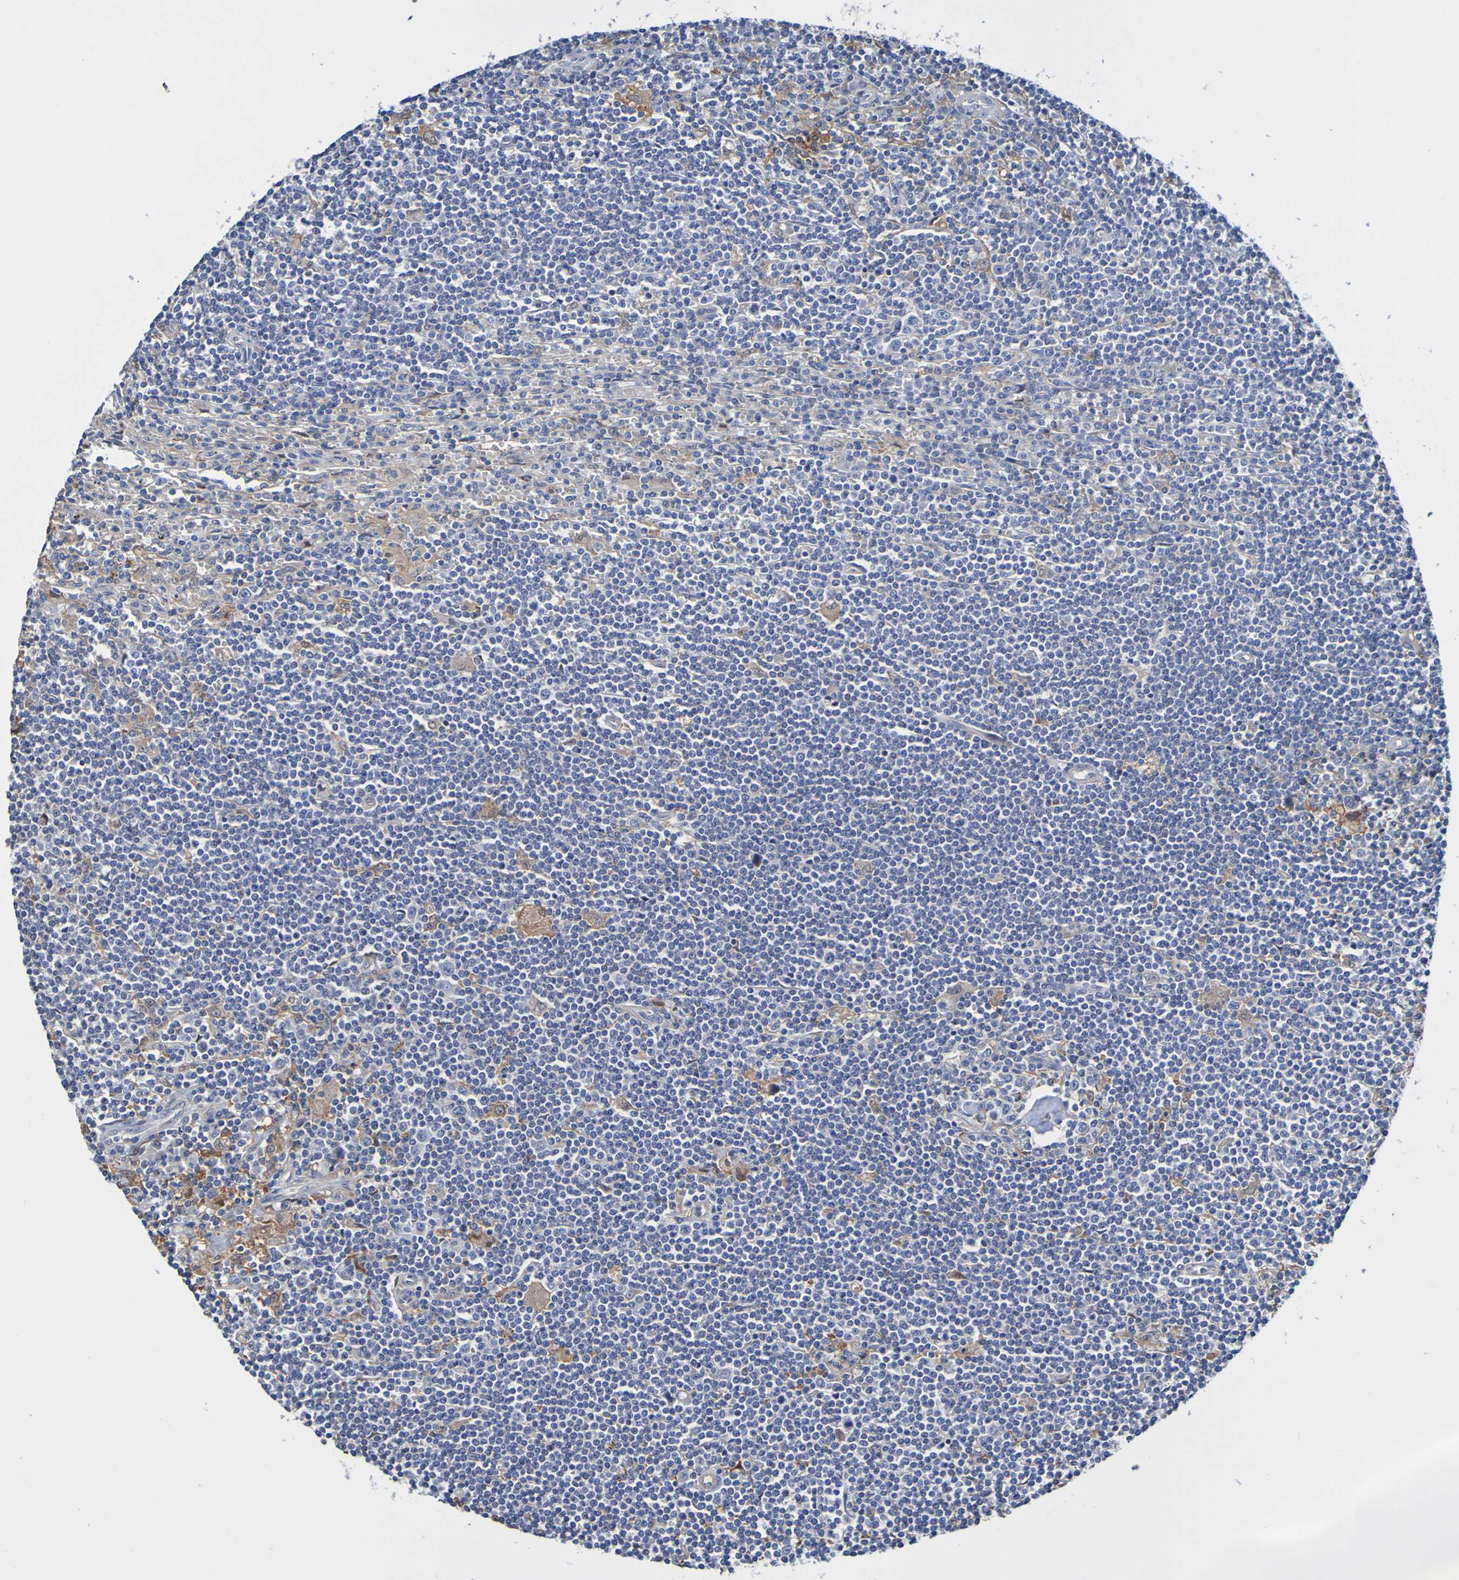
{"staining": {"intensity": "negative", "quantity": "none", "location": "none"}, "tissue": "lymphoma", "cell_type": "Tumor cells", "image_type": "cancer", "snomed": [{"axis": "morphology", "description": "Malignant lymphoma, non-Hodgkin's type, Low grade"}, {"axis": "topography", "description": "Spleen"}], "caption": "IHC of human lymphoma displays no staining in tumor cells.", "gene": "METAP2", "patient": {"sex": "male", "age": 76}}